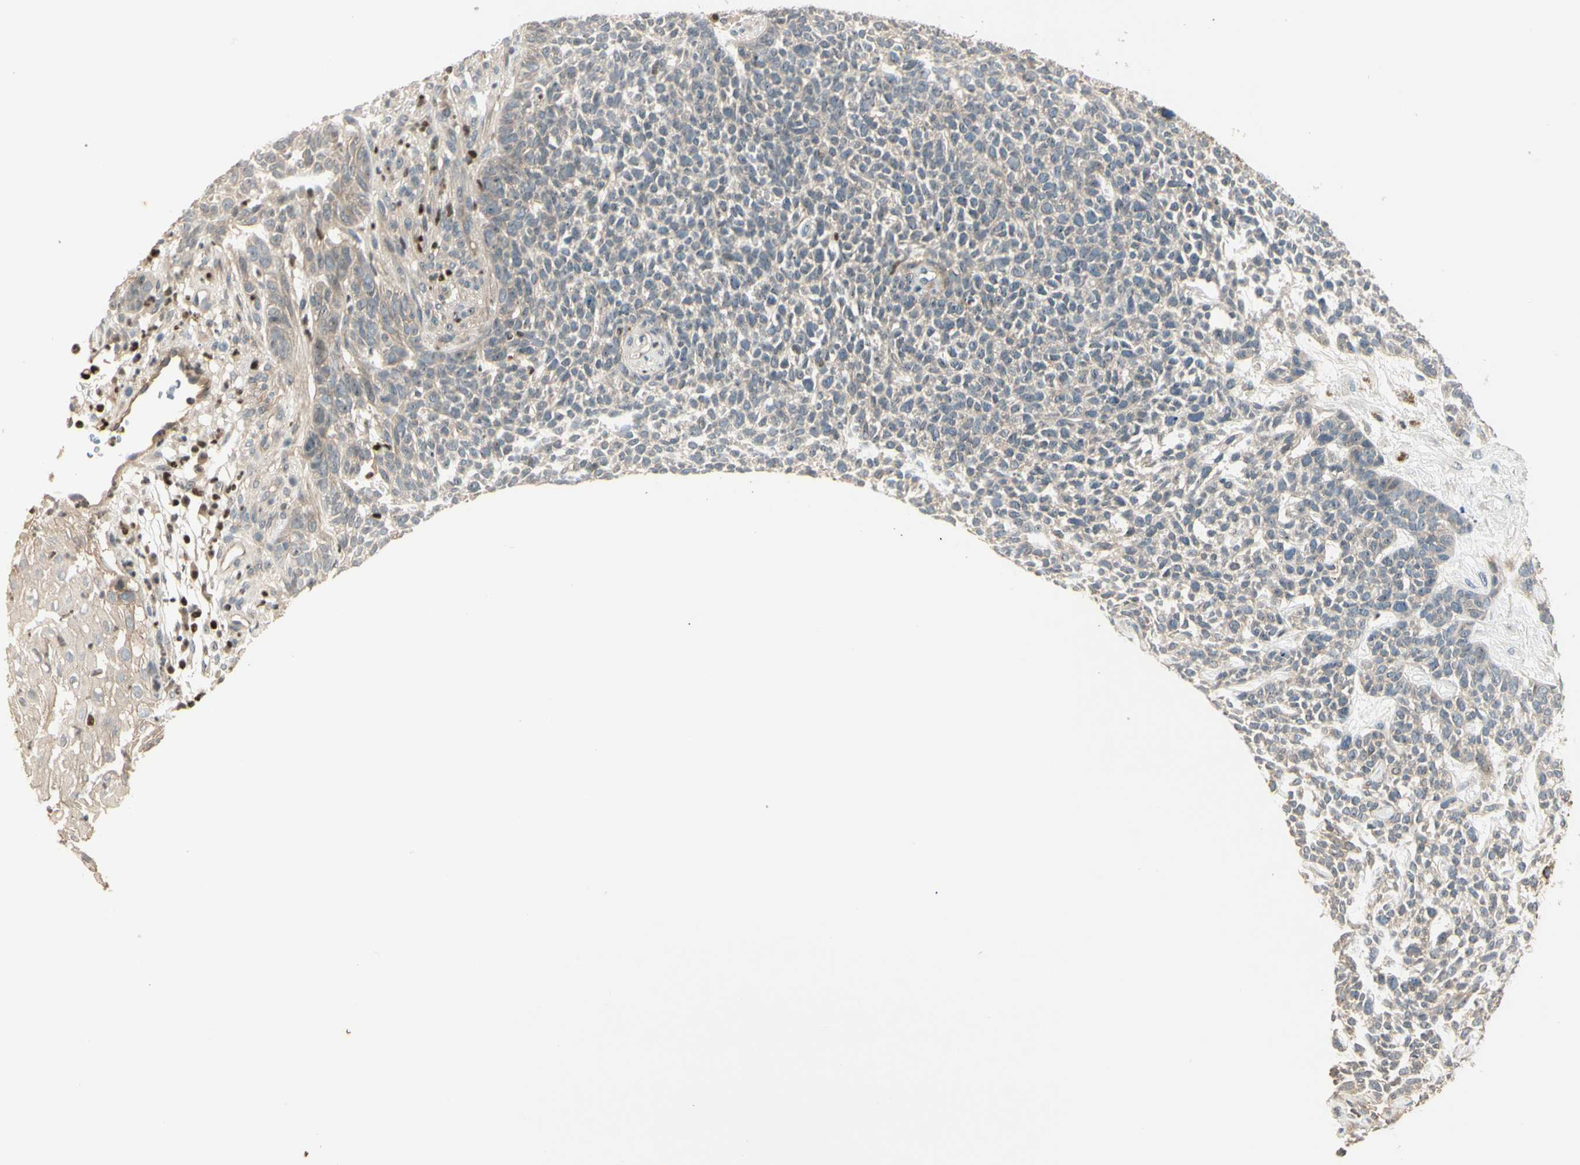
{"staining": {"intensity": "weak", "quantity": "25%-75%", "location": "cytoplasmic/membranous"}, "tissue": "skin cancer", "cell_type": "Tumor cells", "image_type": "cancer", "snomed": [{"axis": "morphology", "description": "Basal cell carcinoma"}, {"axis": "topography", "description": "Skin"}], "caption": "About 25%-75% of tumor cells in basal cell carcinoma (skin) show weak cytoplasmic/membranous protein staining as visualized by brown immunohistochemical staining.", "gene": "NFYA", "patient": {"sex": "female", "age": 84}}